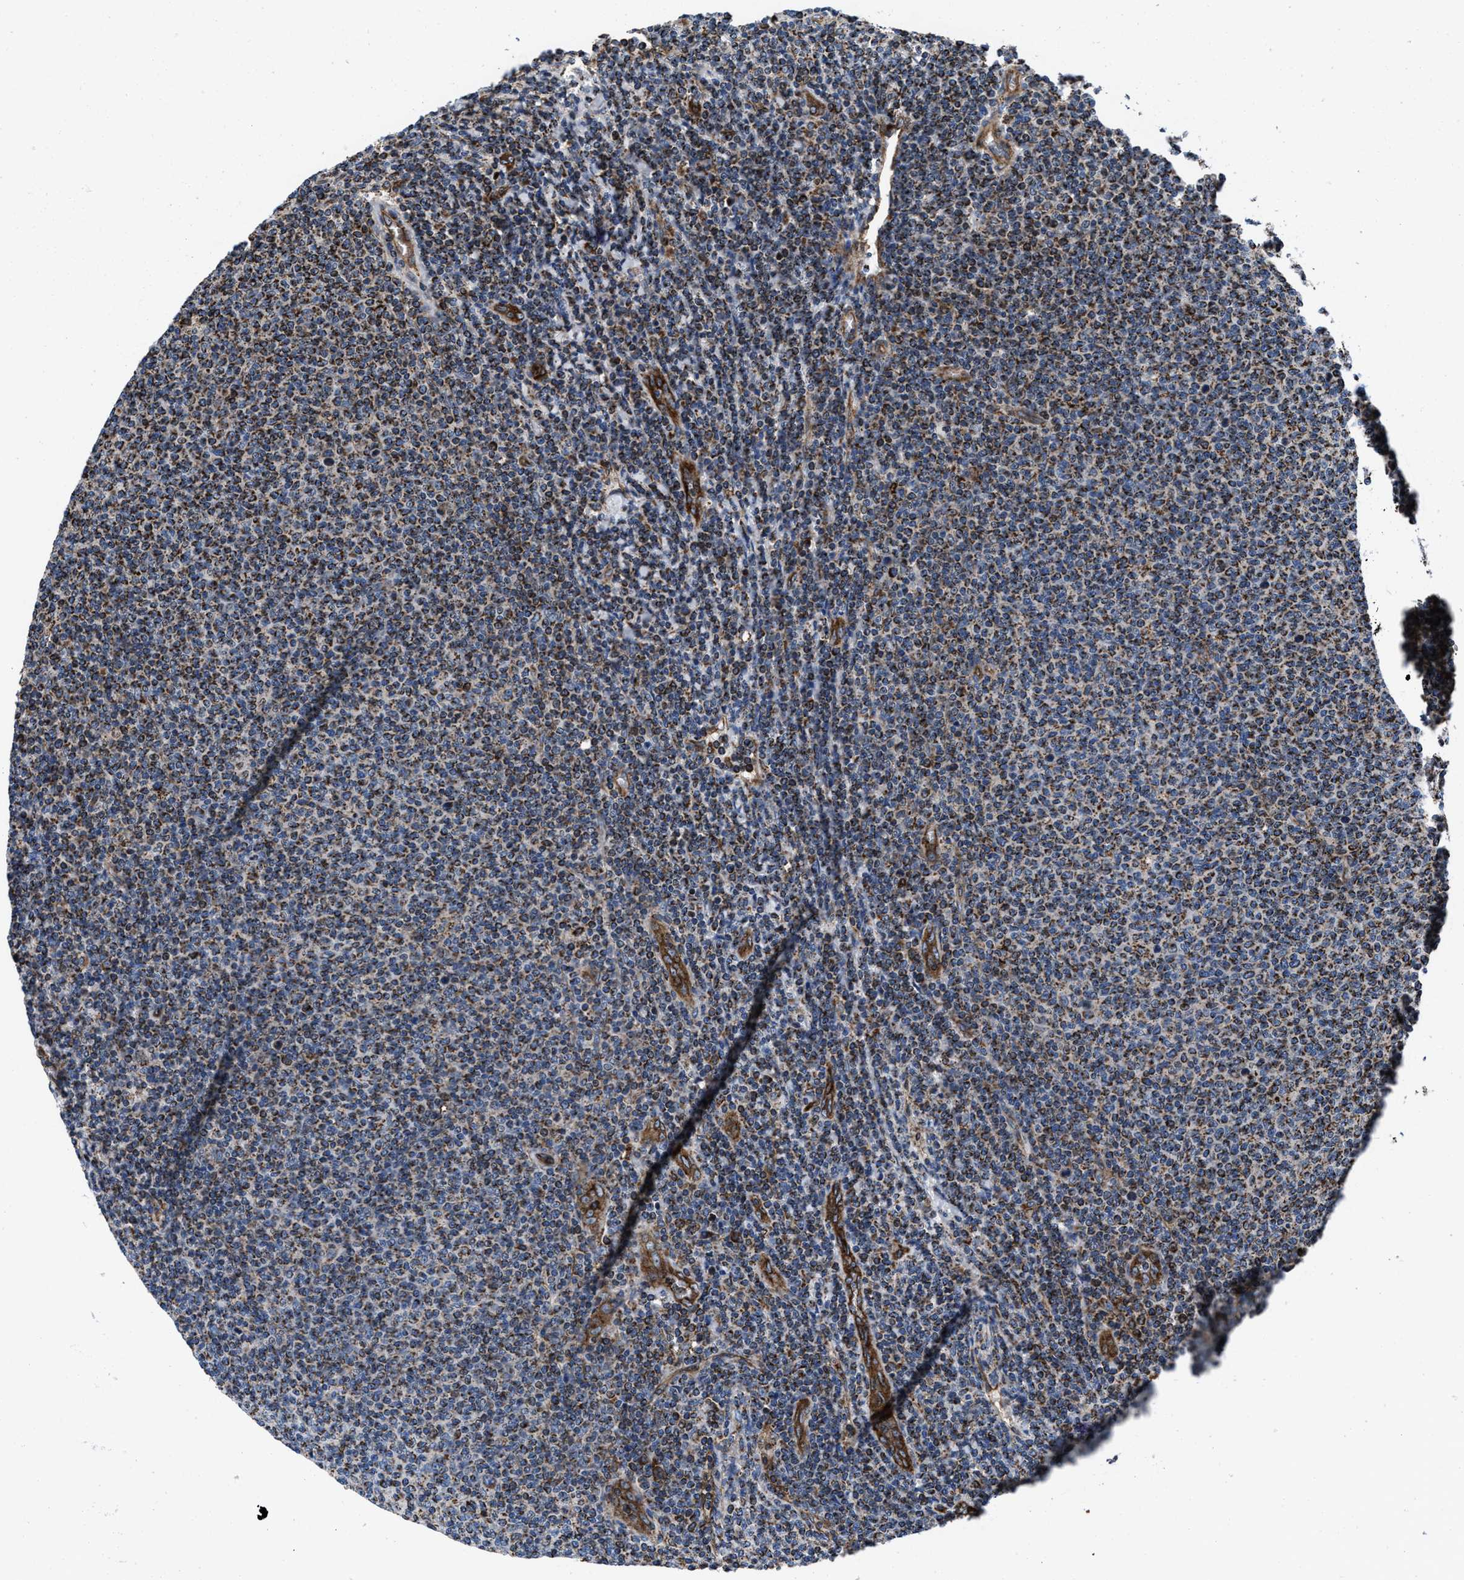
{"staining": {"intensity": "moderate", "quantity": "25%-75%", "location": "cytoplasmic/membranous"}, "tissue": "lymphoma", "cell_type": "Tumor cells", "image_type": "cancer", "snomed": [{"axis": "morphology", "description": "Malignant lymphoma, non-Hodgkin's type, Low grade"}, {"axis": "topography", "description": "Lymph node"}], "caption": "This photomicrograph demonstrates lymphoma stained with IHC to label a protein in brown. The cytoplasmic/membranous of tumor cells show moderate positivity for the protein. Nuclei are counter-stained blue.", "gene": "PRR15L", "patient": {"sex": "male", "age": 66}}